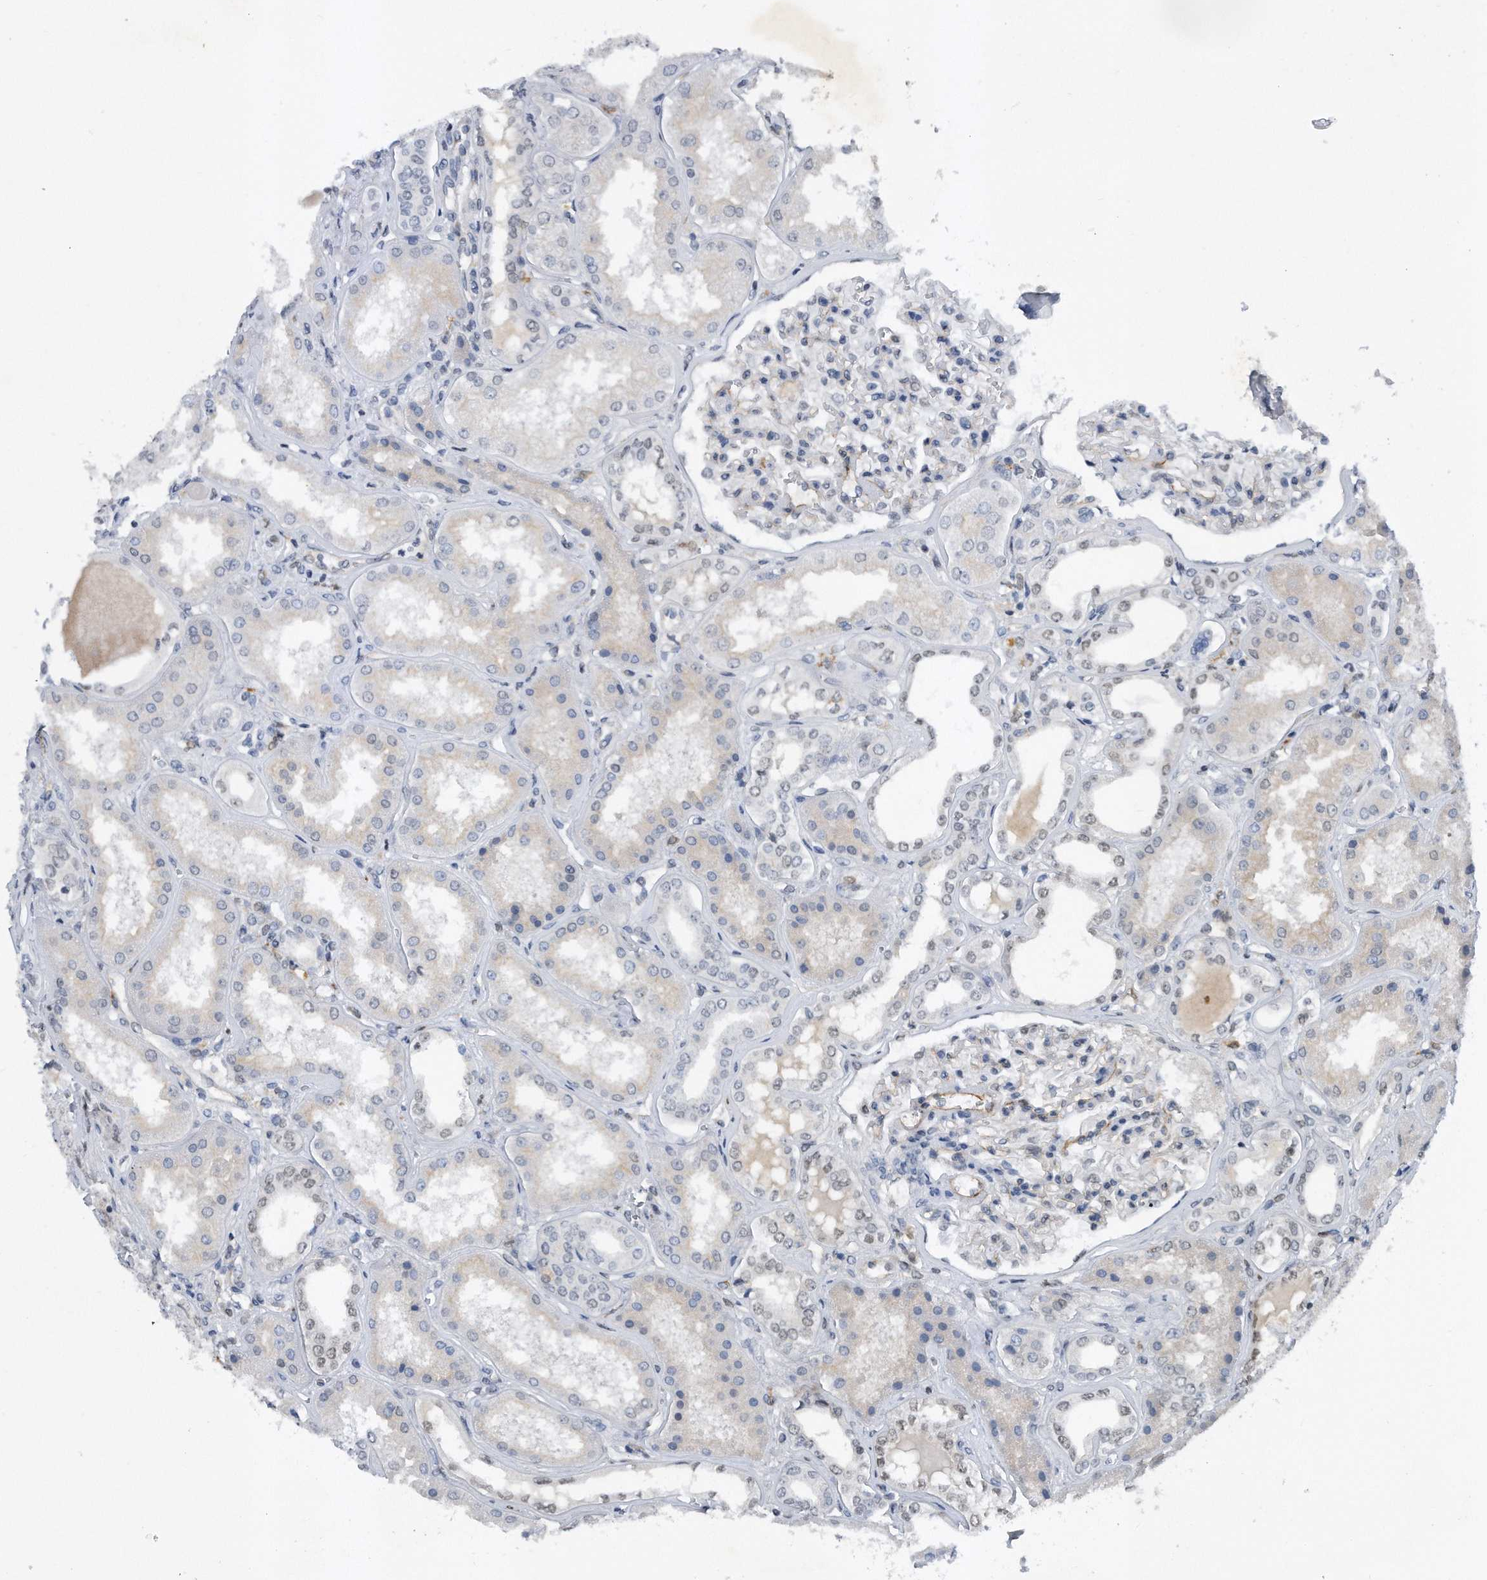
{"staining": {"intensity": "negative", "quantity": "none", "location": "none"}, "tissue": "kidney", "cell_type": "Cells in glomeruli", "image_type": "normal", "snomed": [{"axis": "morphology", "description": "Normal tissue, NOS"}, {"axis": "topography", "description": "Kidney"}], "caption": "The immunohistochemistry (IHC) histopathology image has no significant expression in cells in glomeruli of kidney. Nuclei are stained in blue.", "gene": "TP53INP1", "patient": {"sex": "female", "age": 56}}